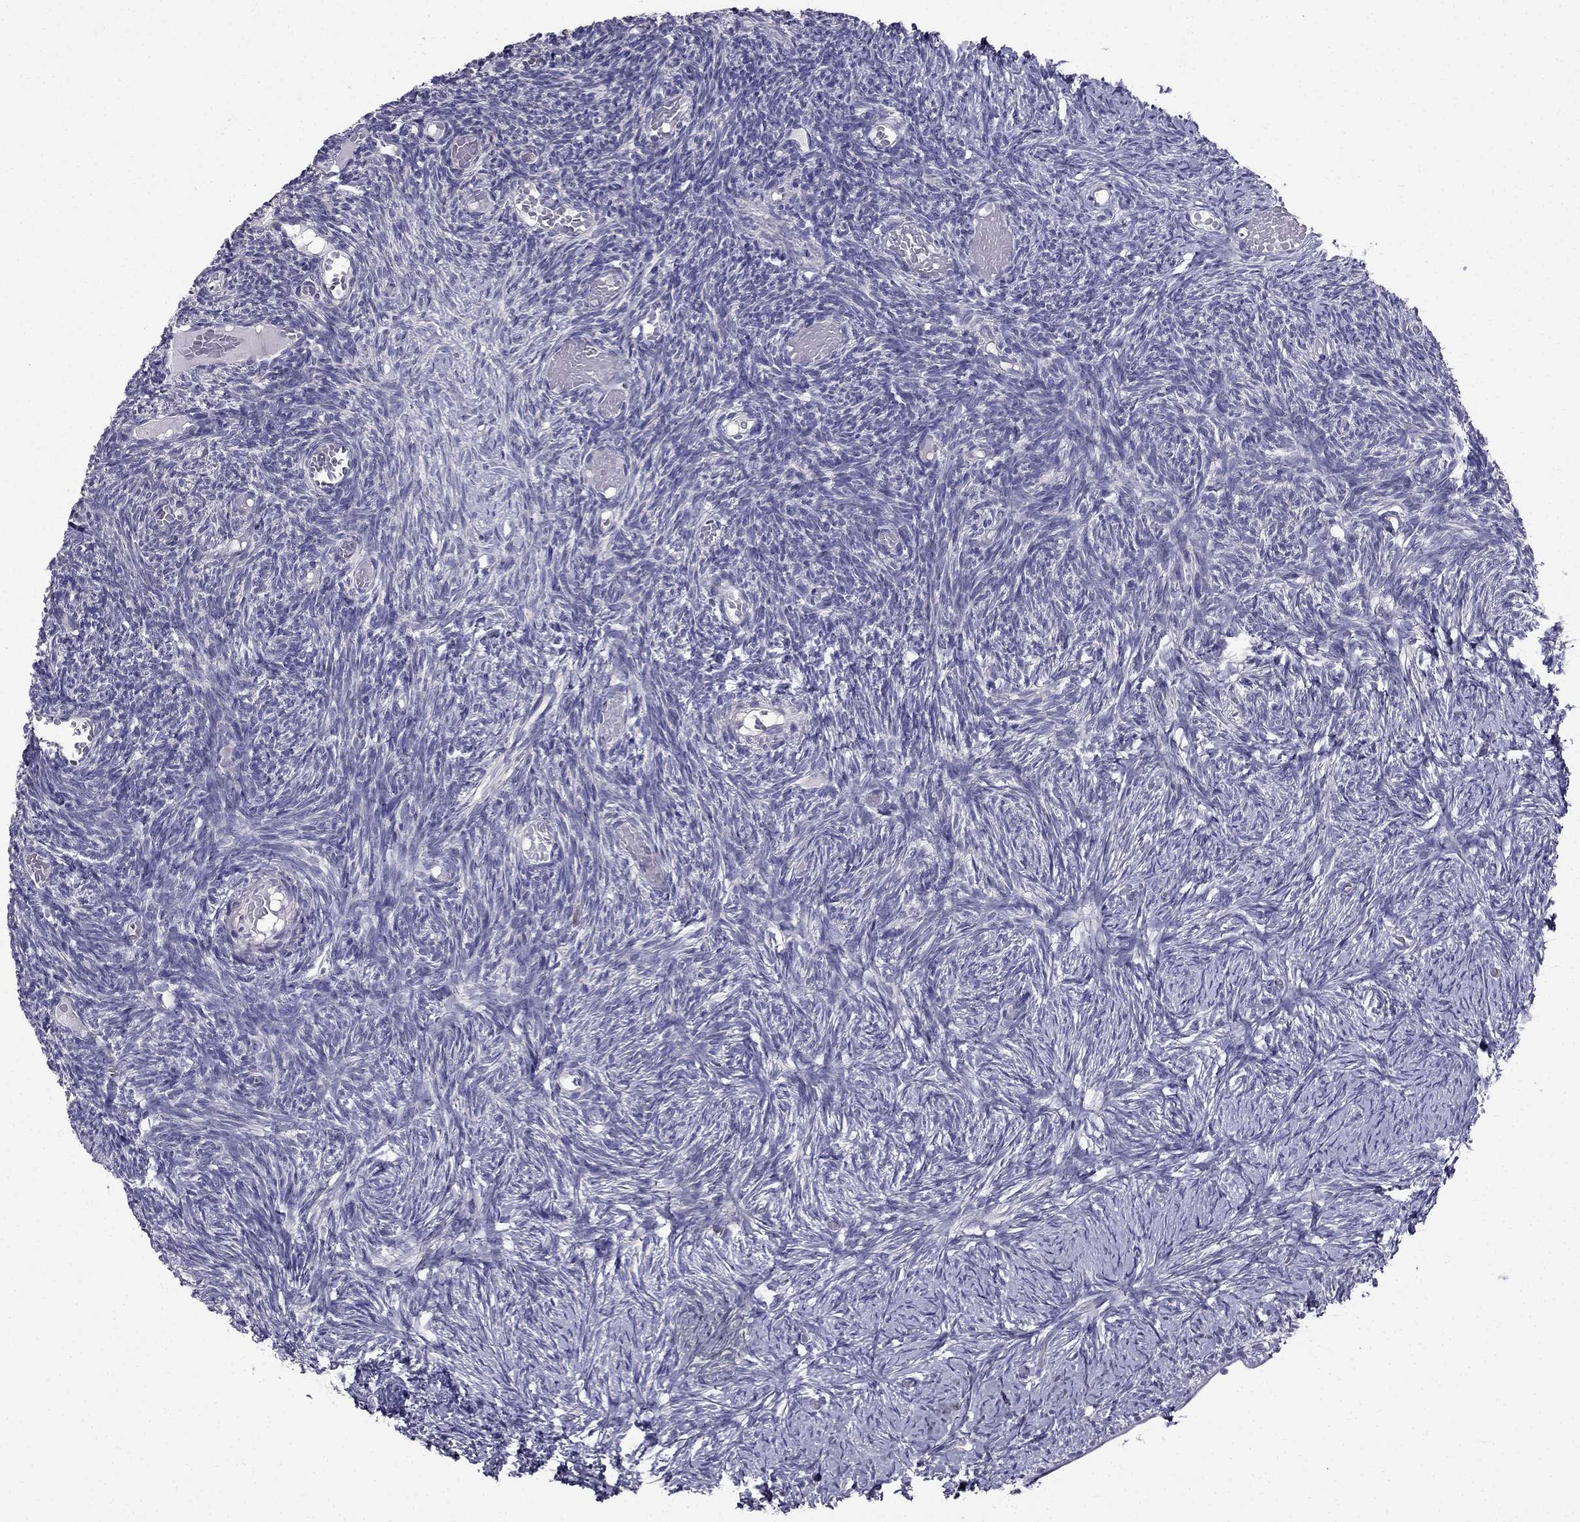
{"staining": {"intensity": "negative", "quantity": "none", "location": "none"}, "tissue": "ovary", "cell_type": "Follicle cells", "image_type": "normal", "snomed": [{"axis": "morphology", "description": "Normal tissue, NOS"}, {"axis": "topography", "description": "Ovary"}], "caption": "DAB (3,3'-diaminobenzidine) immunohistochemical staining of benign human ovary shows no significant expression in follicle cells.", "gene": "AS3MT", "patient": {"sex": "female", "age": 39}}